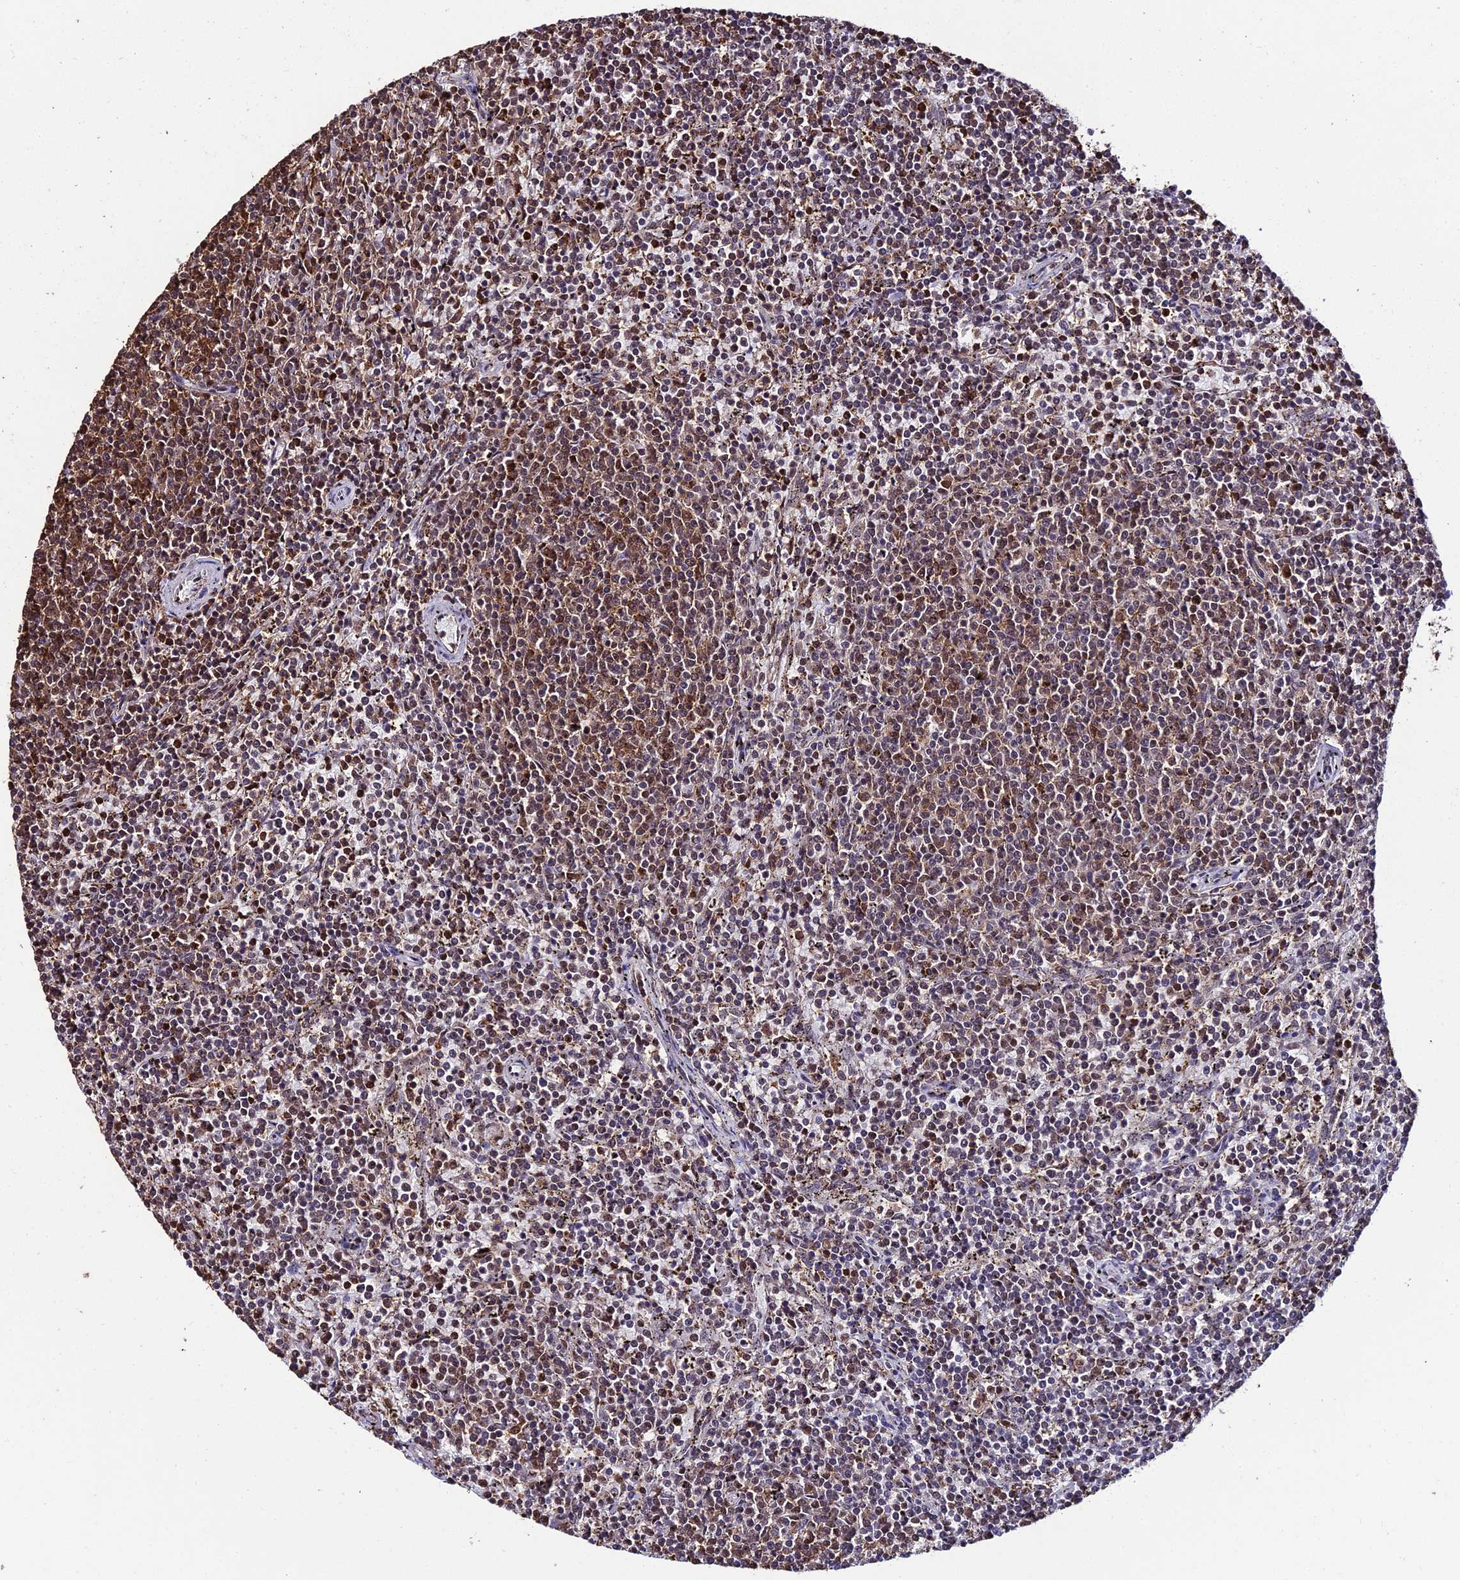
{"staining": {"intensity": "moderate", "quantity": ">75%", "location": "cytoplasmic/membranous,nuclear"}, "tissue": "lymphoma", "cell_type": "Tumor cells", "image_type": "cancer", "snomed": [{"axis": "morphology", "description": "Malignant lymphoma, non-Hodgkin's type, Low grade"}, {"axis": "topography", "description": "Spleen"}], "caption": "DAB immunohistochemical staining of human low-grade malignant lymphoma, non-Hodgkin's type demonstrates moderate cytoplasmic/membranous and nuclear protein positivity in about >75% of tumor cells.", "gene": "PPP4C", "patient": {"sex": "female", "age": 50}}